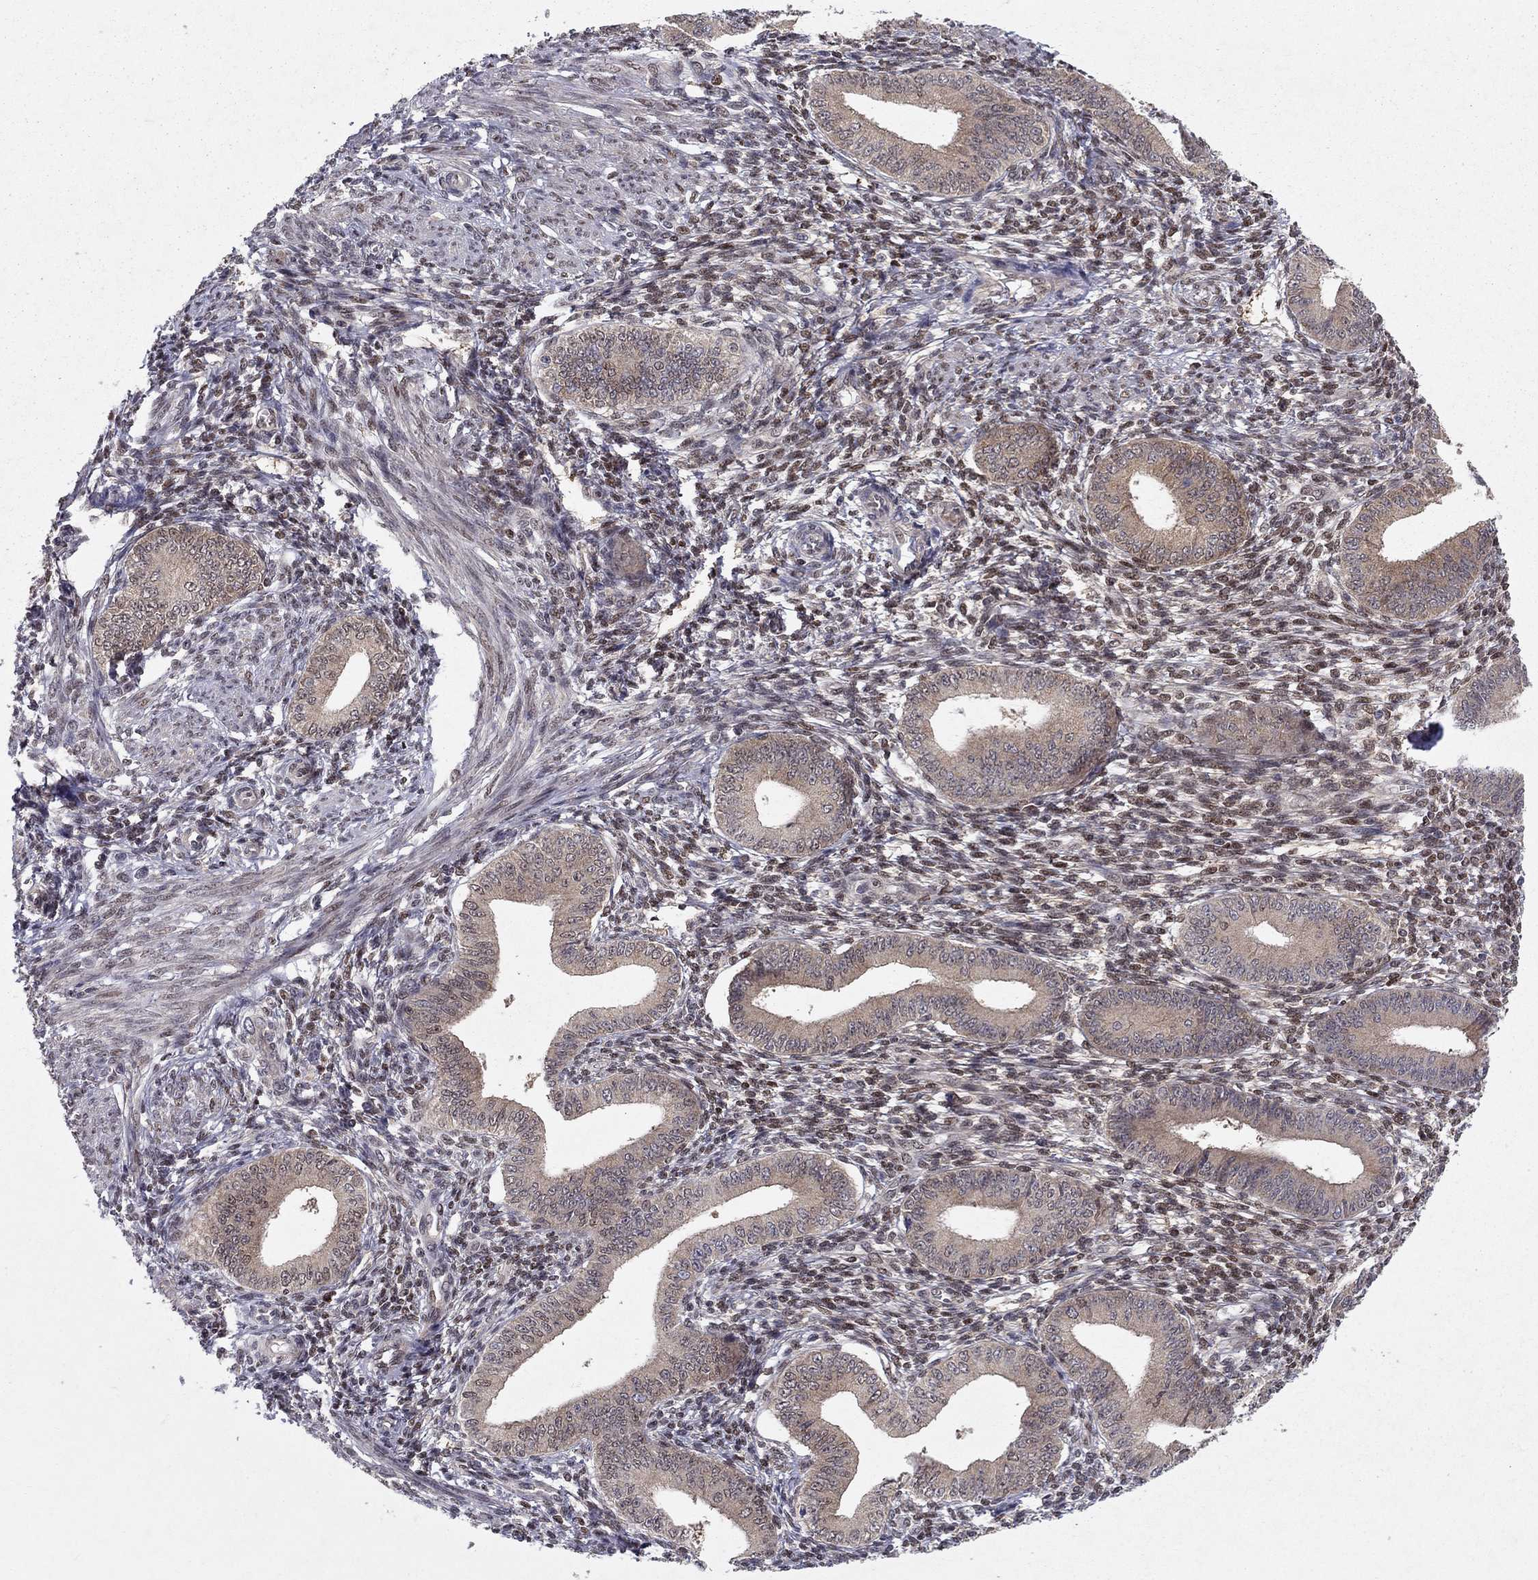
{"staining": {"intensity": "strong", "quantity": "25%-75%", "location": "nuclear"}, "tissue": "endometrium", "cell_type": "Cells in endometrial stroma", "image_type": "normal", "snomed": [{"axis": "morphology", "description": "Normal tissue, NOS"}, {"axis": "topography", "description": "Endometrium"}], "caption": "An image of endometrium stained for a protein demonstrates strong nuclear brown staining in cells in endometrial stroma.", "gene": "CRTC1", "patient": {"sex": "female", "age": 42}}